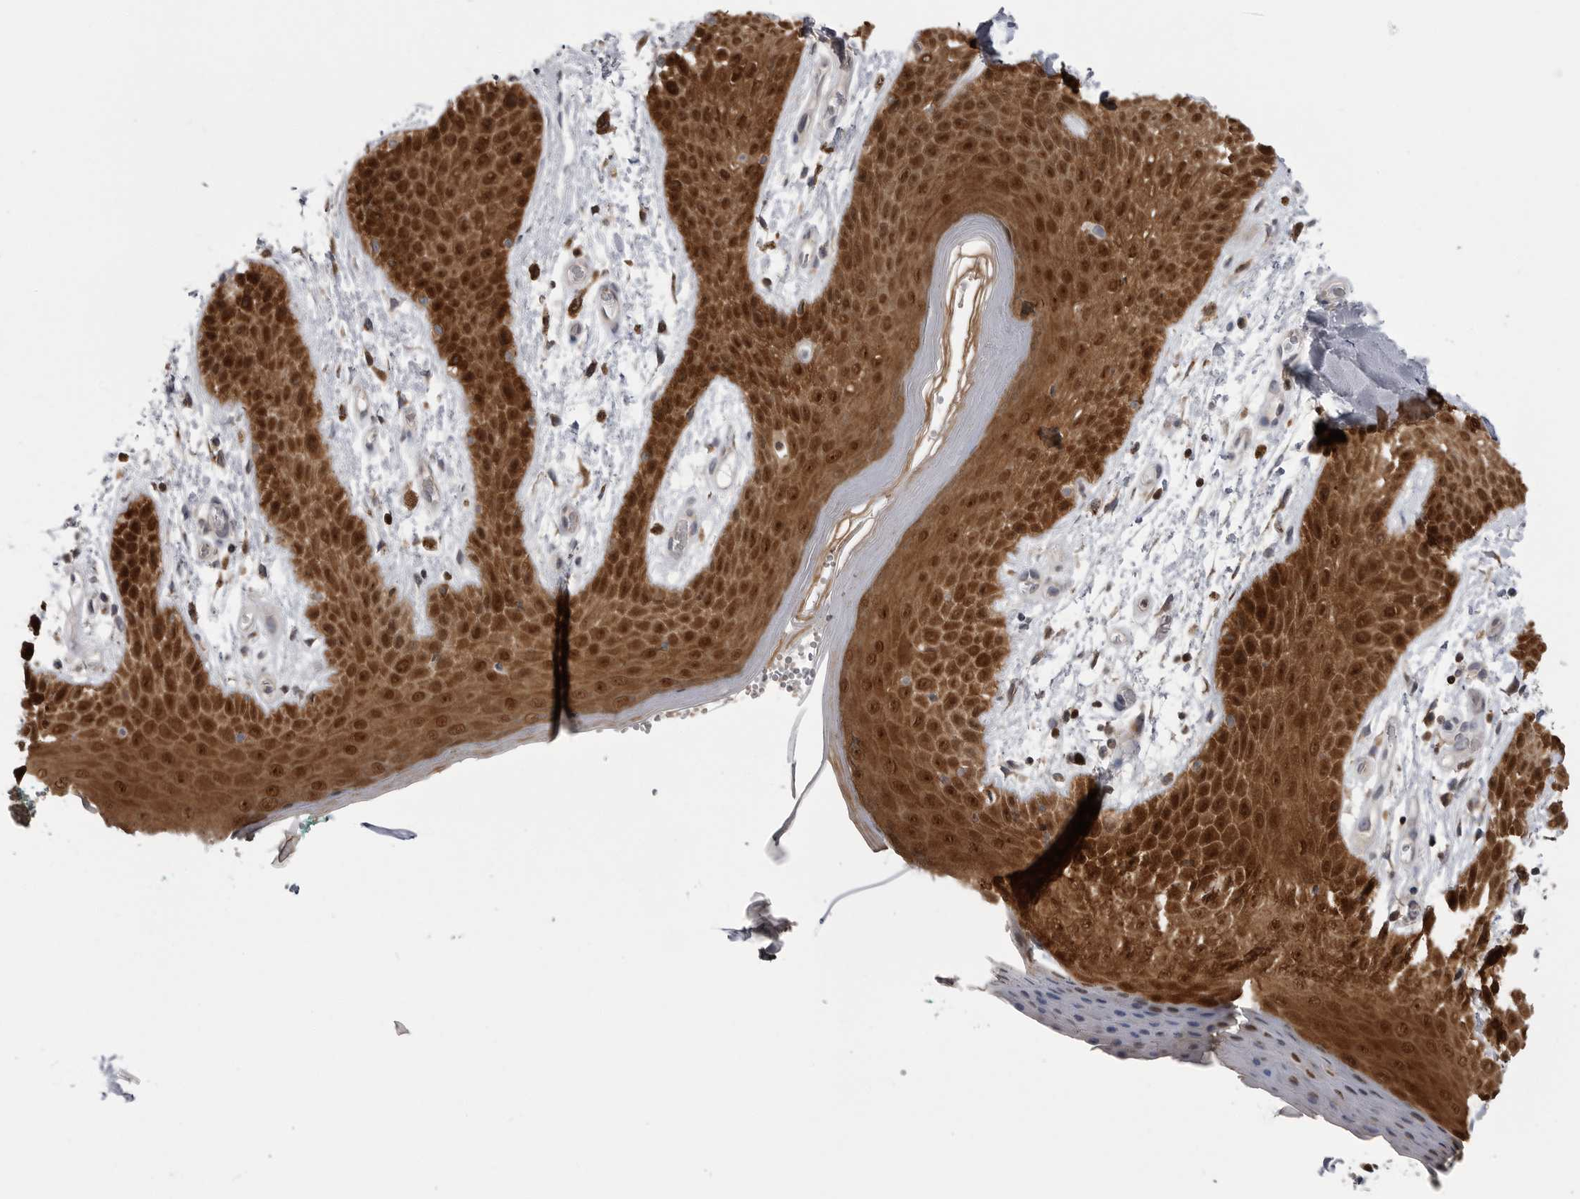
{"staining": {"intensity": "strong", "quantity": ">75%", "location": "cytoplasmic/membranous,nuclear"}, "tissue": "skin", "cell_type": "Epidermal cells", "image_type": "normal", "snomed": [{"axis": "morphology", "description": "Normal tissue, NOS"}, {"axis": "topography", "description": "Anal"}], "caption": "A high amount of strong cytoplasmic/membranous,nuclear expression is present in about >75% of epidermal cells in benign skin. The staining was performed using DAB (3,3'-diaminobenzidine), with brown indicating positive protein expression. Nuclei are stained blue with hematoxylin.", "gene": "MAPK13", "patient": {"sex": "male", "age": 74}}